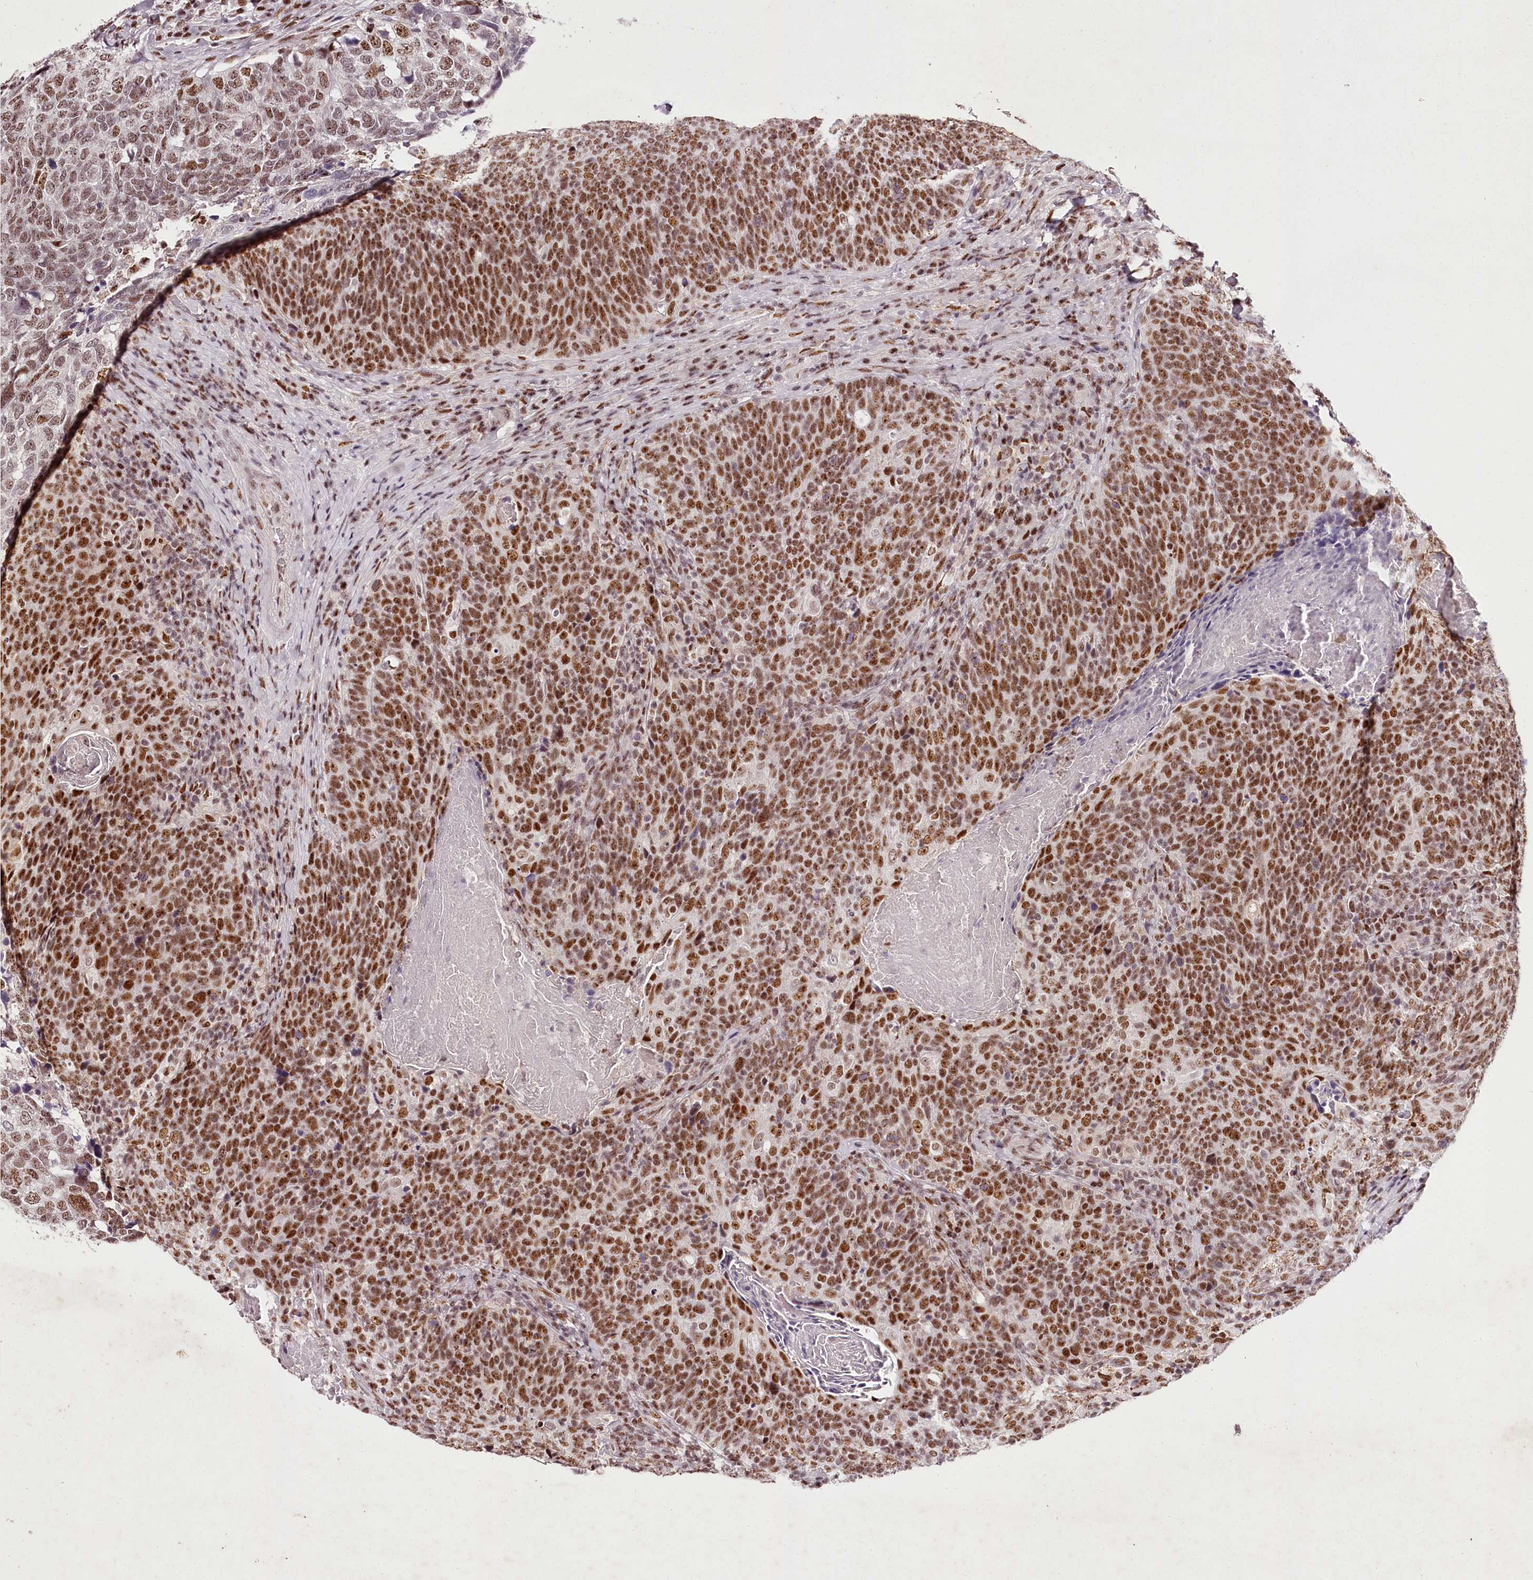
{"staining": {"intensity": "strong", "quantity": ">75%", "location": "nuclear"}, "tissue": "head and neck cancer", "cell_type": "Tumor cells", "image_type": "cancer", "snomed": [{"axis": "morphology", "description": "Squamous cell carcinoma, NOS"}, {"axis": "morphology", "description": "Squamous cell carcinoma, metastatic, NOS"}, {"axis": "topography", "description": "Lymph node"}, {"axis": "topography", "description": "Head-Neck"}], "caption": "IHC (DAB (3,3'-diaminobenzidine)) staining of head and neck squamous cell carcinoma shows strong nuclear protein positivity in approximately >75% of tumor cells.", "gene": "PSPC1", "patient": {"sex": "male", "age": 62}}